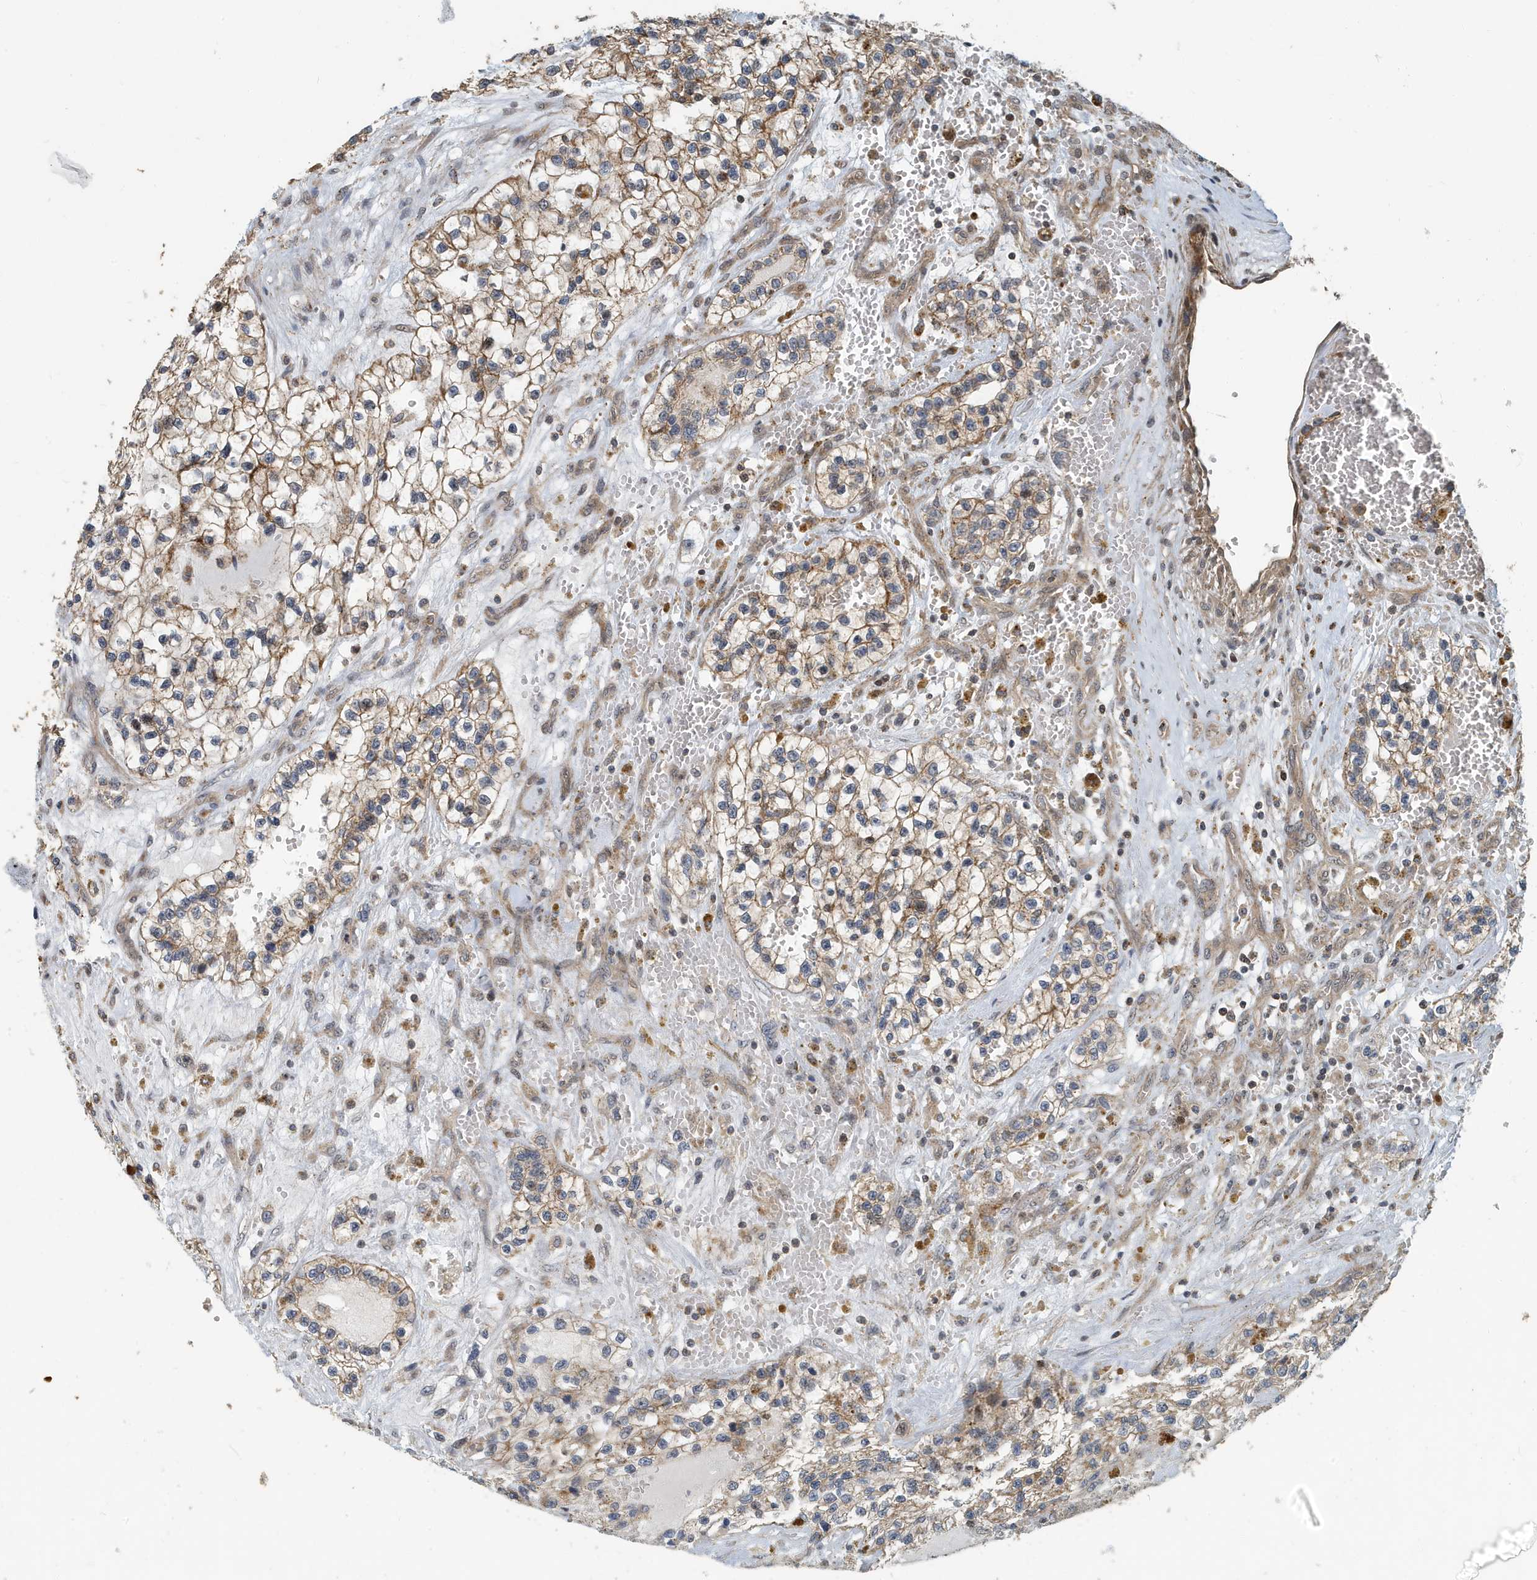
{"staining": {"intensity": "moderate", "quantity": "25%-75%", "location": "cytoplasmic/membranous"}, "tissue": "renal cancer", "cell_type": "Tumor cells", "image_type": "cancer", "snomed": [{"axis": "morphology", "description": "Adenocarcinoma, NOS"}, {"axis": "topography", "description": "Kidney"}], "caption": "The photomicrograph displays staining of renal cancer, revealing moderate cytoplasmic/membranous protein staining (brown color) within tumor cells.", "gene": "KIF15", "patient": {"sex": "female", "age": 57}}